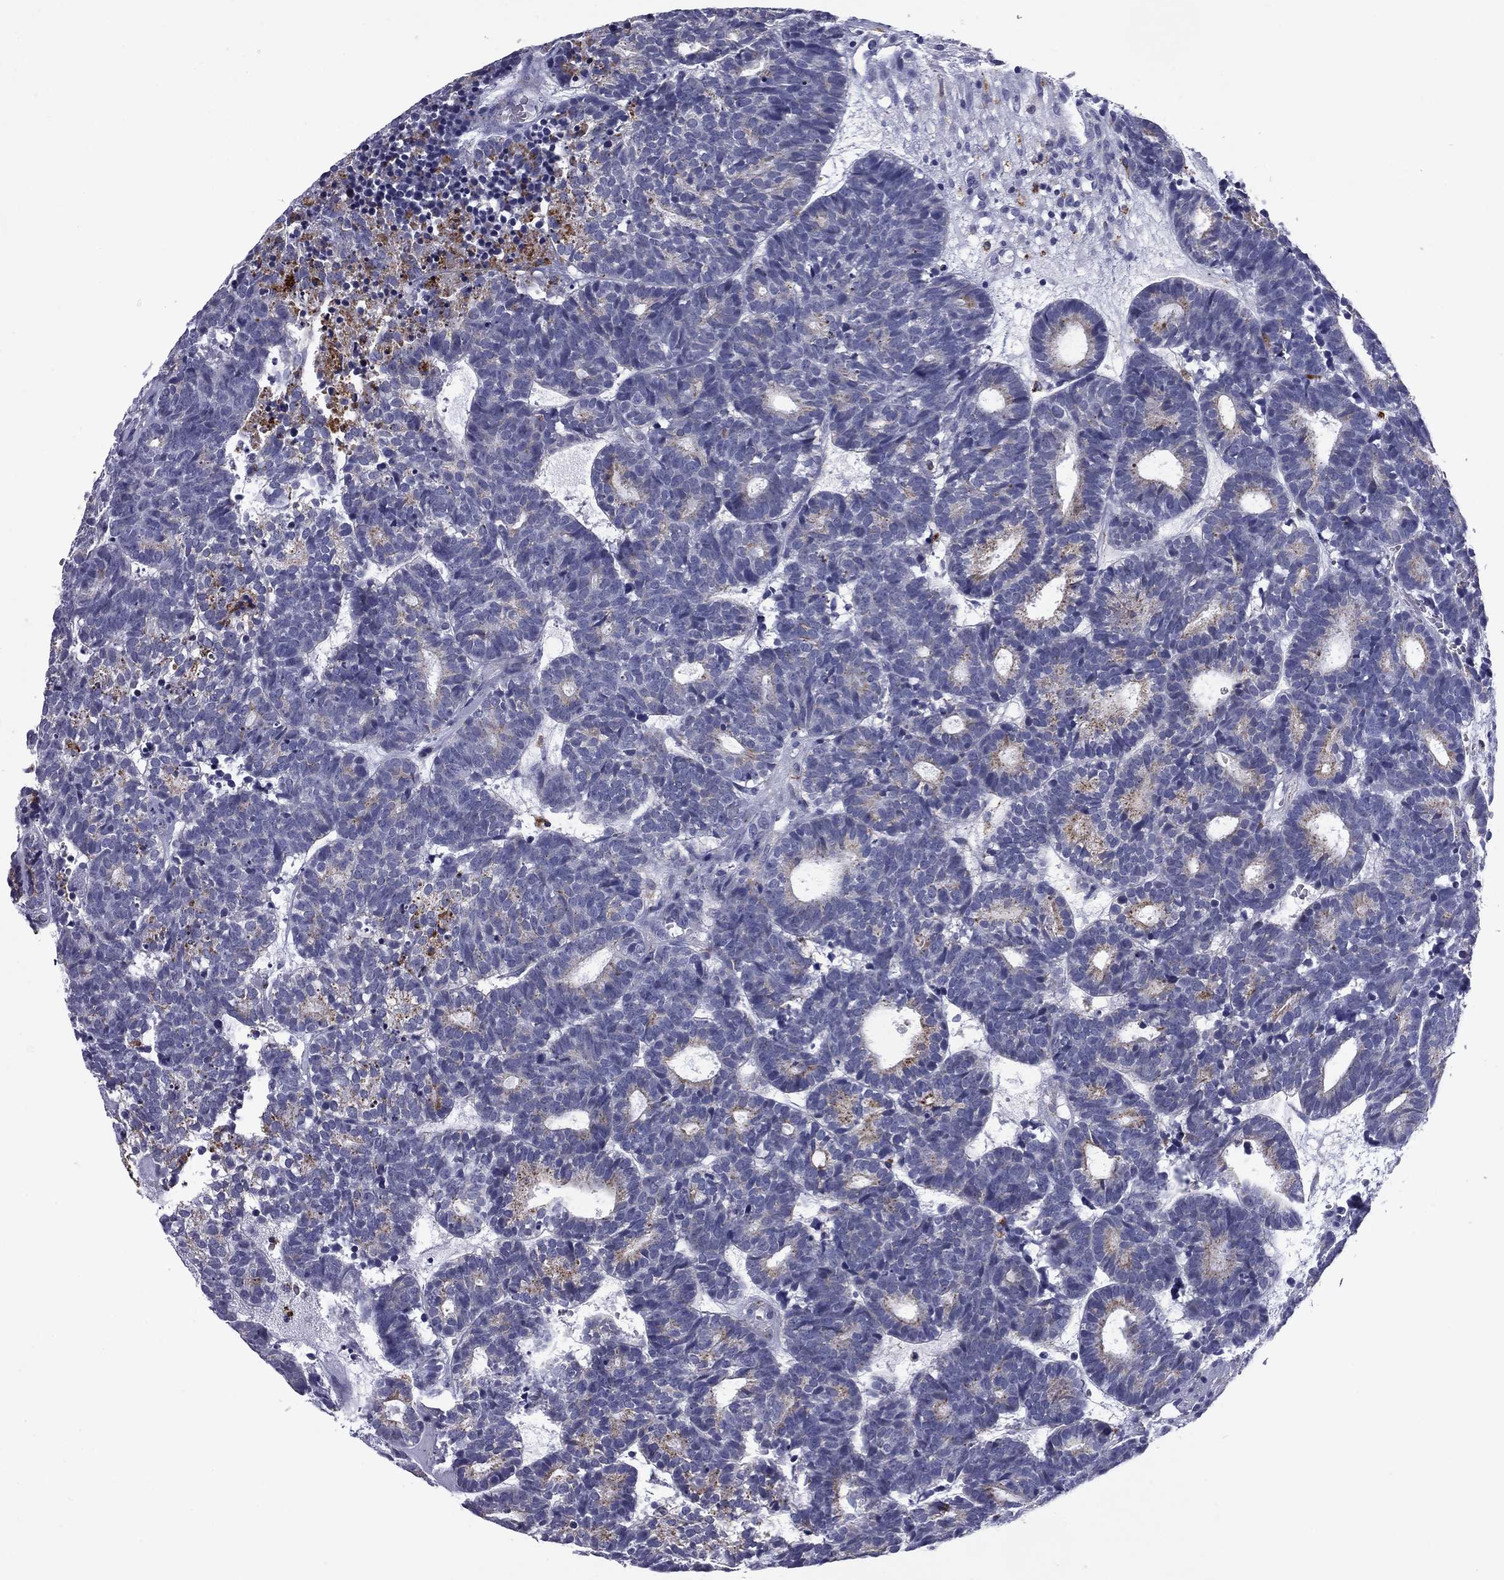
{"staining": {"intensity": "moderate", "quantity": "<25%", "location": "cytoplasmic/membranous"}, "tissue": "head and neck cancer", "cell_type": "Tumor cells", "image_type": "cancer", "snomed": [{"axis": "morphology", "description": "Adenocarcinoma, NOS"}, {"axis": "topography", "description": "Head-Neck"}], "caption": "A low amount of moderate cytoplasmic/membranous expression is appreciated in approximately <25% of tumor cells in adenocarcinoma (head and neck) tissue.", "gene": "MADCAM1", "patient": {"sex": "female", "age": 81}}